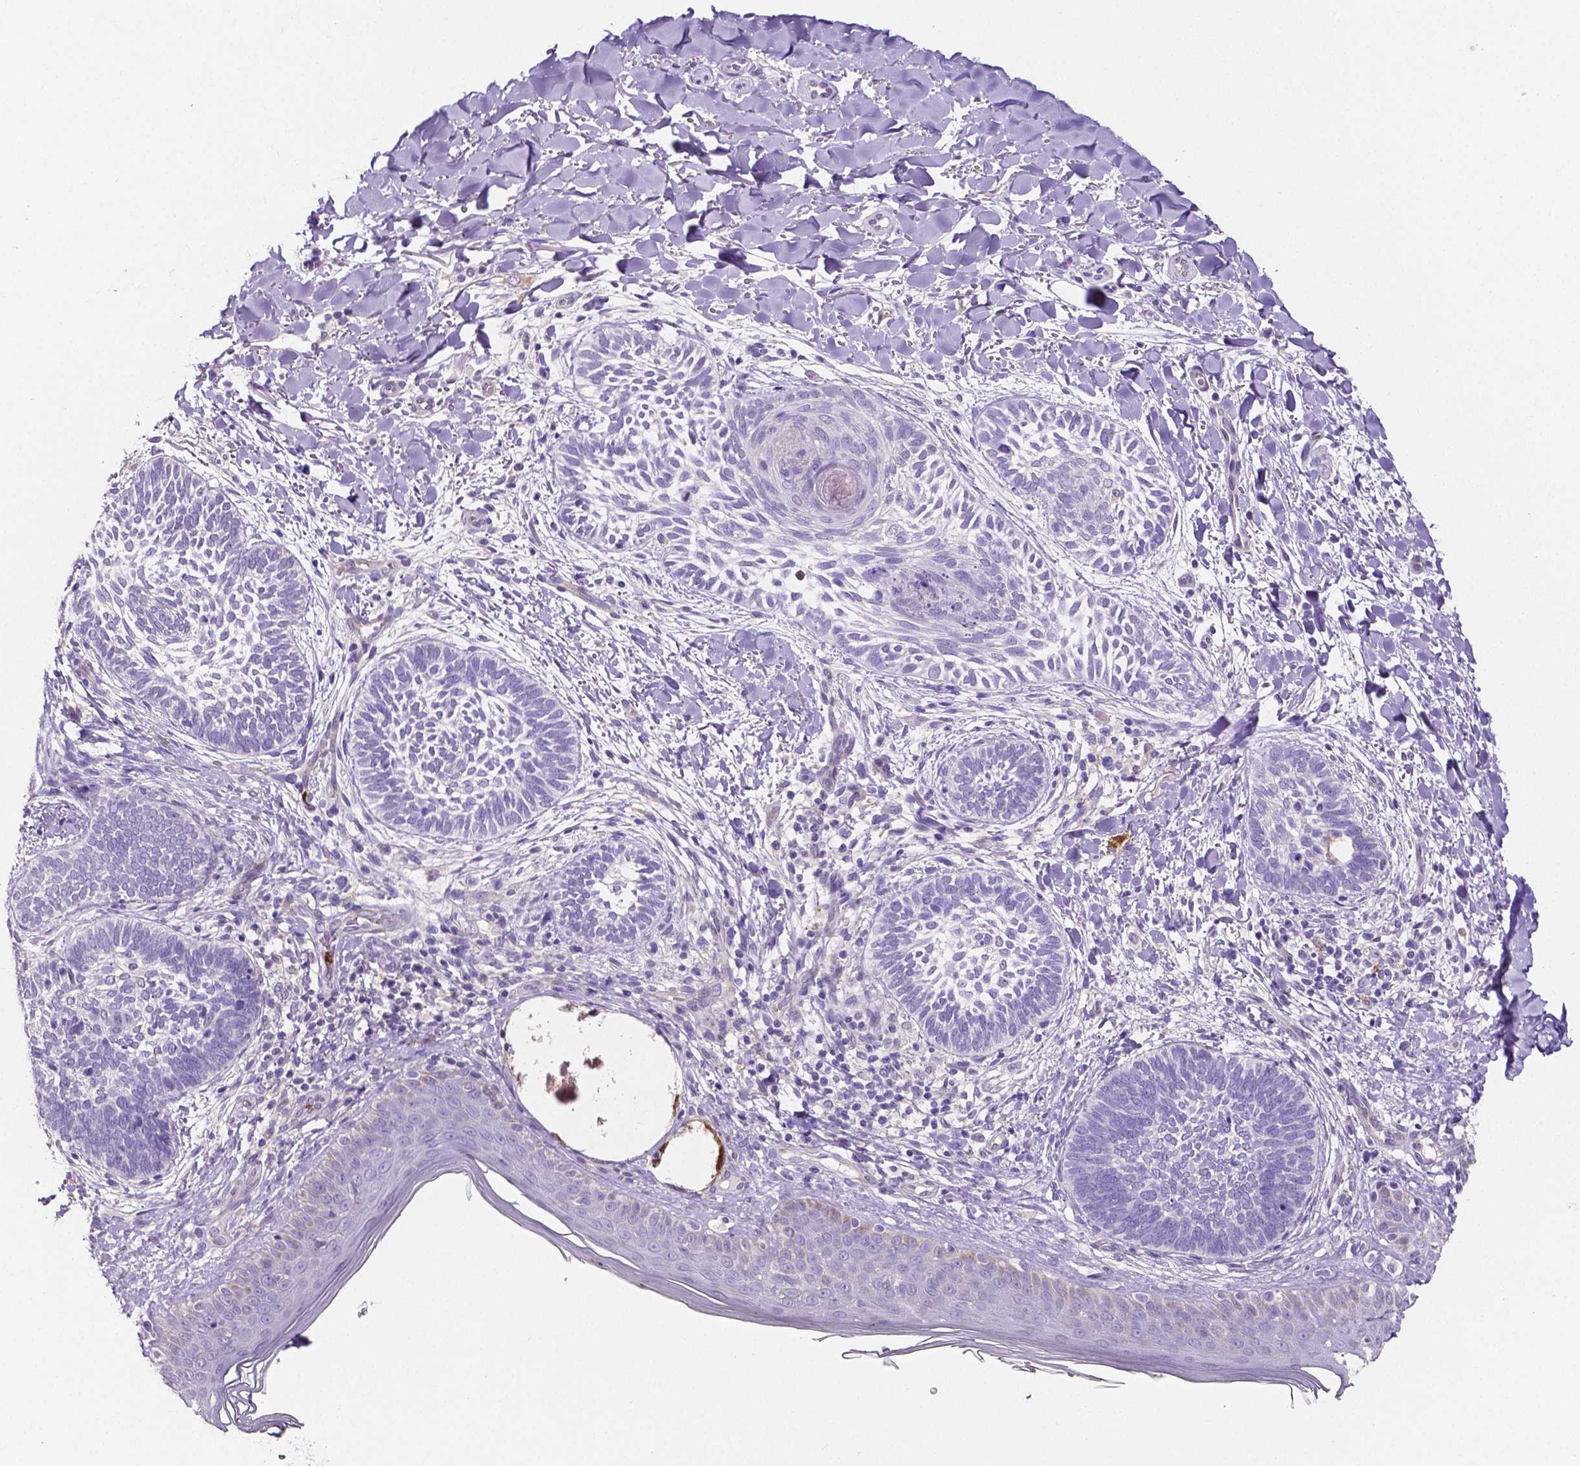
{"staining": {"intensity": "negative", "quantity": "none", "location": "none"}, "tissue": "skin cancer", "cell_type": "Tumor cells", "image_type": "cancer", "snomed": [{"axis": "morphology", "description": "Normal tissue, NOS"}, {"axis": "morphology", "description": "Basal cell carcinoma"}, {"axis": "topography", "description": "Skin"}], "caption": "The histopathology image displays no staining of tumor cells in skin basal cell carcinoma.", "gene": "MMP9", "patient": {"sex": "male", "age": 46}}